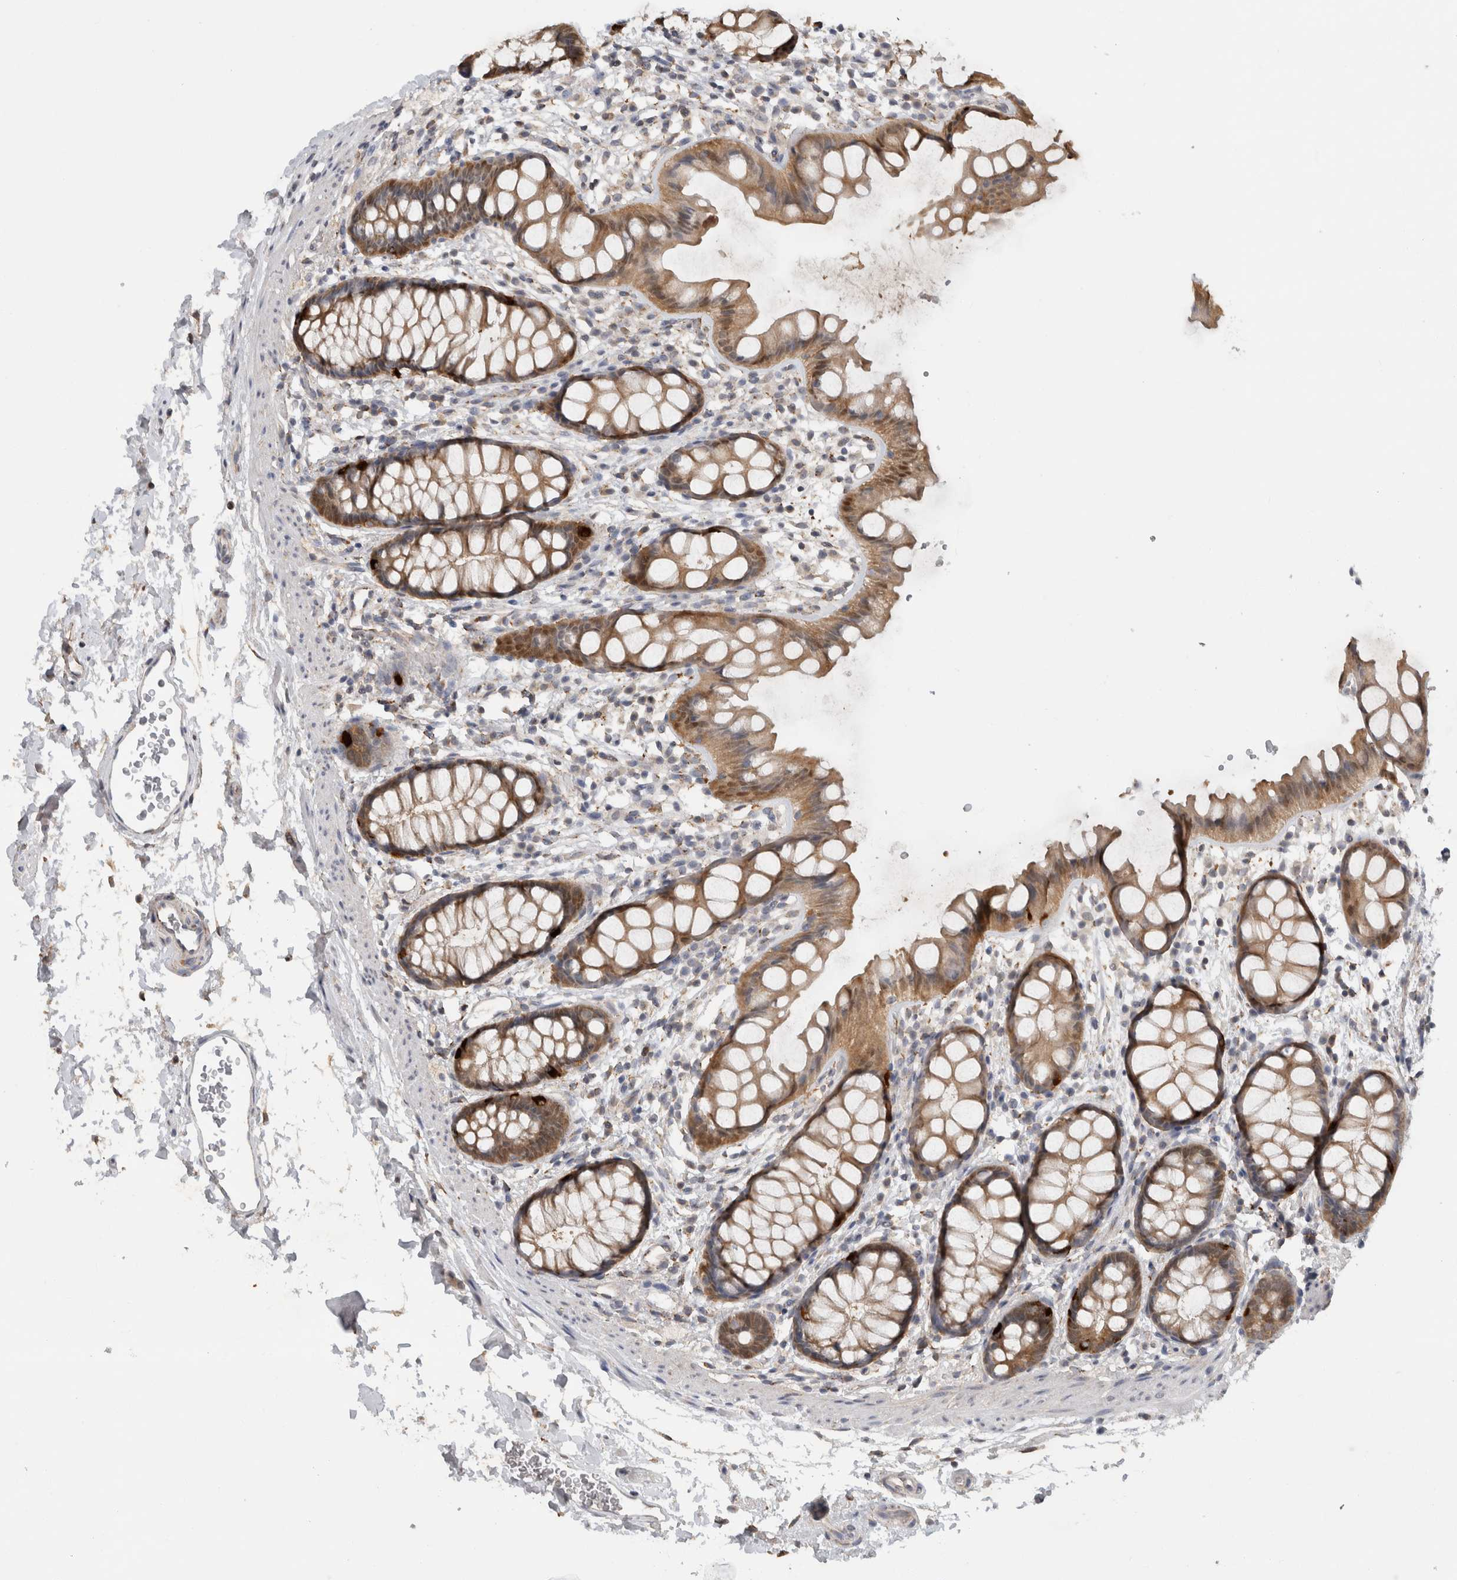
{"staining": {"intensity": "moderate", "quantity": ">75%", "location": "cytoplasmic/membranous"}, "tissue": "rectum", "cell_type": "Glandular cells", "image_type": "normal", "snomed": [{"axis": "morphology", "description": "Normal tissue, NOS"}, {"axis": "topography", "description": "Rectum"}], "caption": "Protein expression analysis of unremarkable rectum demonstrates moderate cytoplasmic/membranous expression in approximately >75% of glandular cells.", "gene": "DYRK2", "patient": {"sex": "female", "age": 65}}